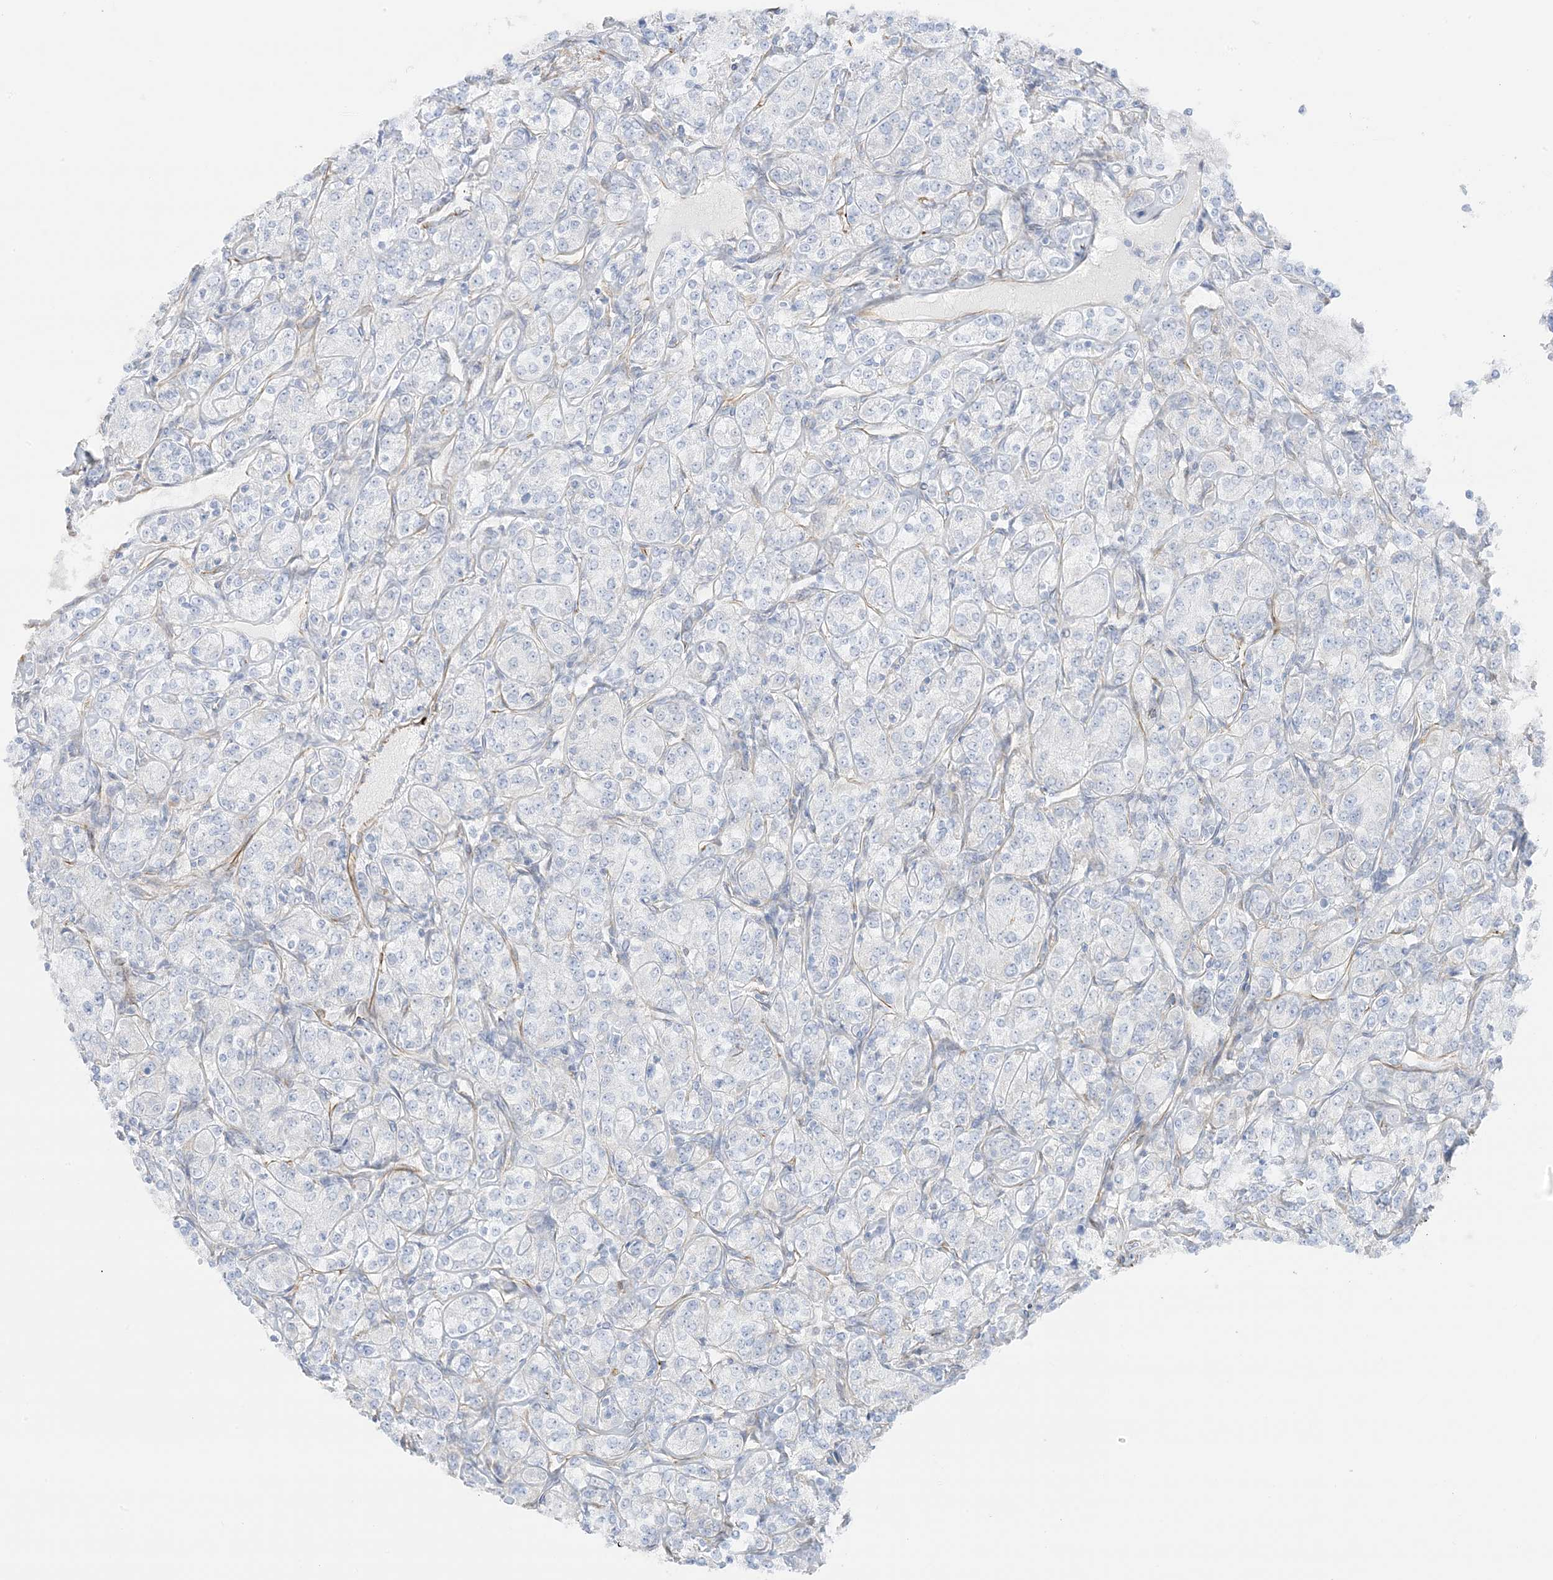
{"staining": {"intensity": "negative", "quantity": "none", "location": "none"}, "tissue": "renal cancer", "cell_type": "Tumor cells", "image_type": "cancer", "snomed": [{"axis": "morphology", "description": "Adenocarcinoma, NOS"}, {"axis": "topography", "description": "Kidney"}], "caption": "Immunohistochemical staining of human renal cancer displays no significant positivity in tumor cells.", "gene": "PID1", "patient": {"sex": "male", "age": 77}}